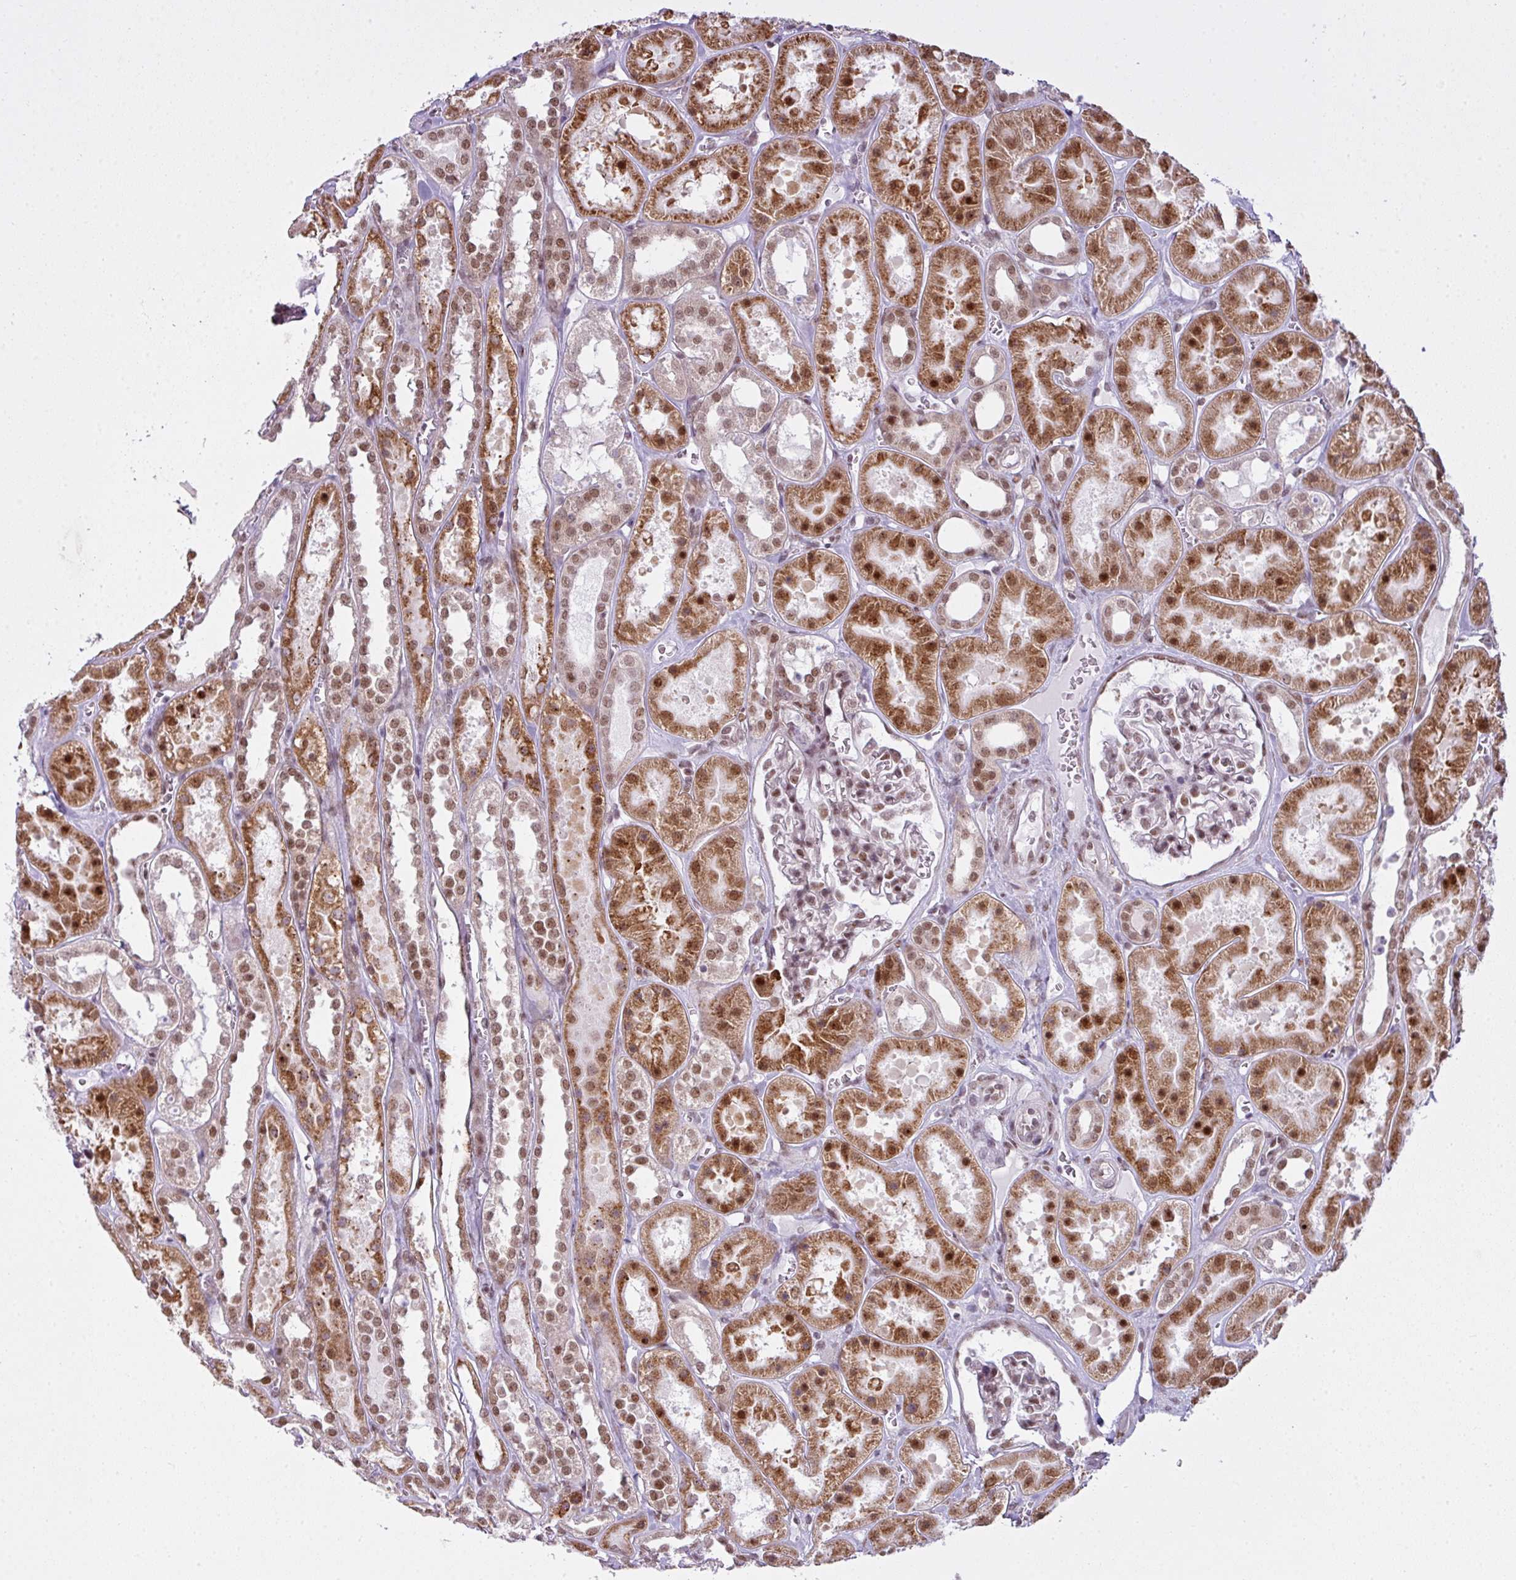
{"staining": {"intensity": "moderate", "quantity": ">75%", "location": "nuclear"}, "tissue": "kidney", "cell_type": "Cells in glomeruli", "image_type": "normal", "snomed": [{"axis": "morphology", "description": "Normal tissue, NOS"}, {"axis": "topography", "description": "Kidney"}], "caption": "Immunohistochemical staining of benign kidney displays >75% levels of moderate nuclear protein positivity in approximately >75% of cells in glomeruli.", "gene": "ARL6IP4", "patient": {"sex": "female", "age": 41}}